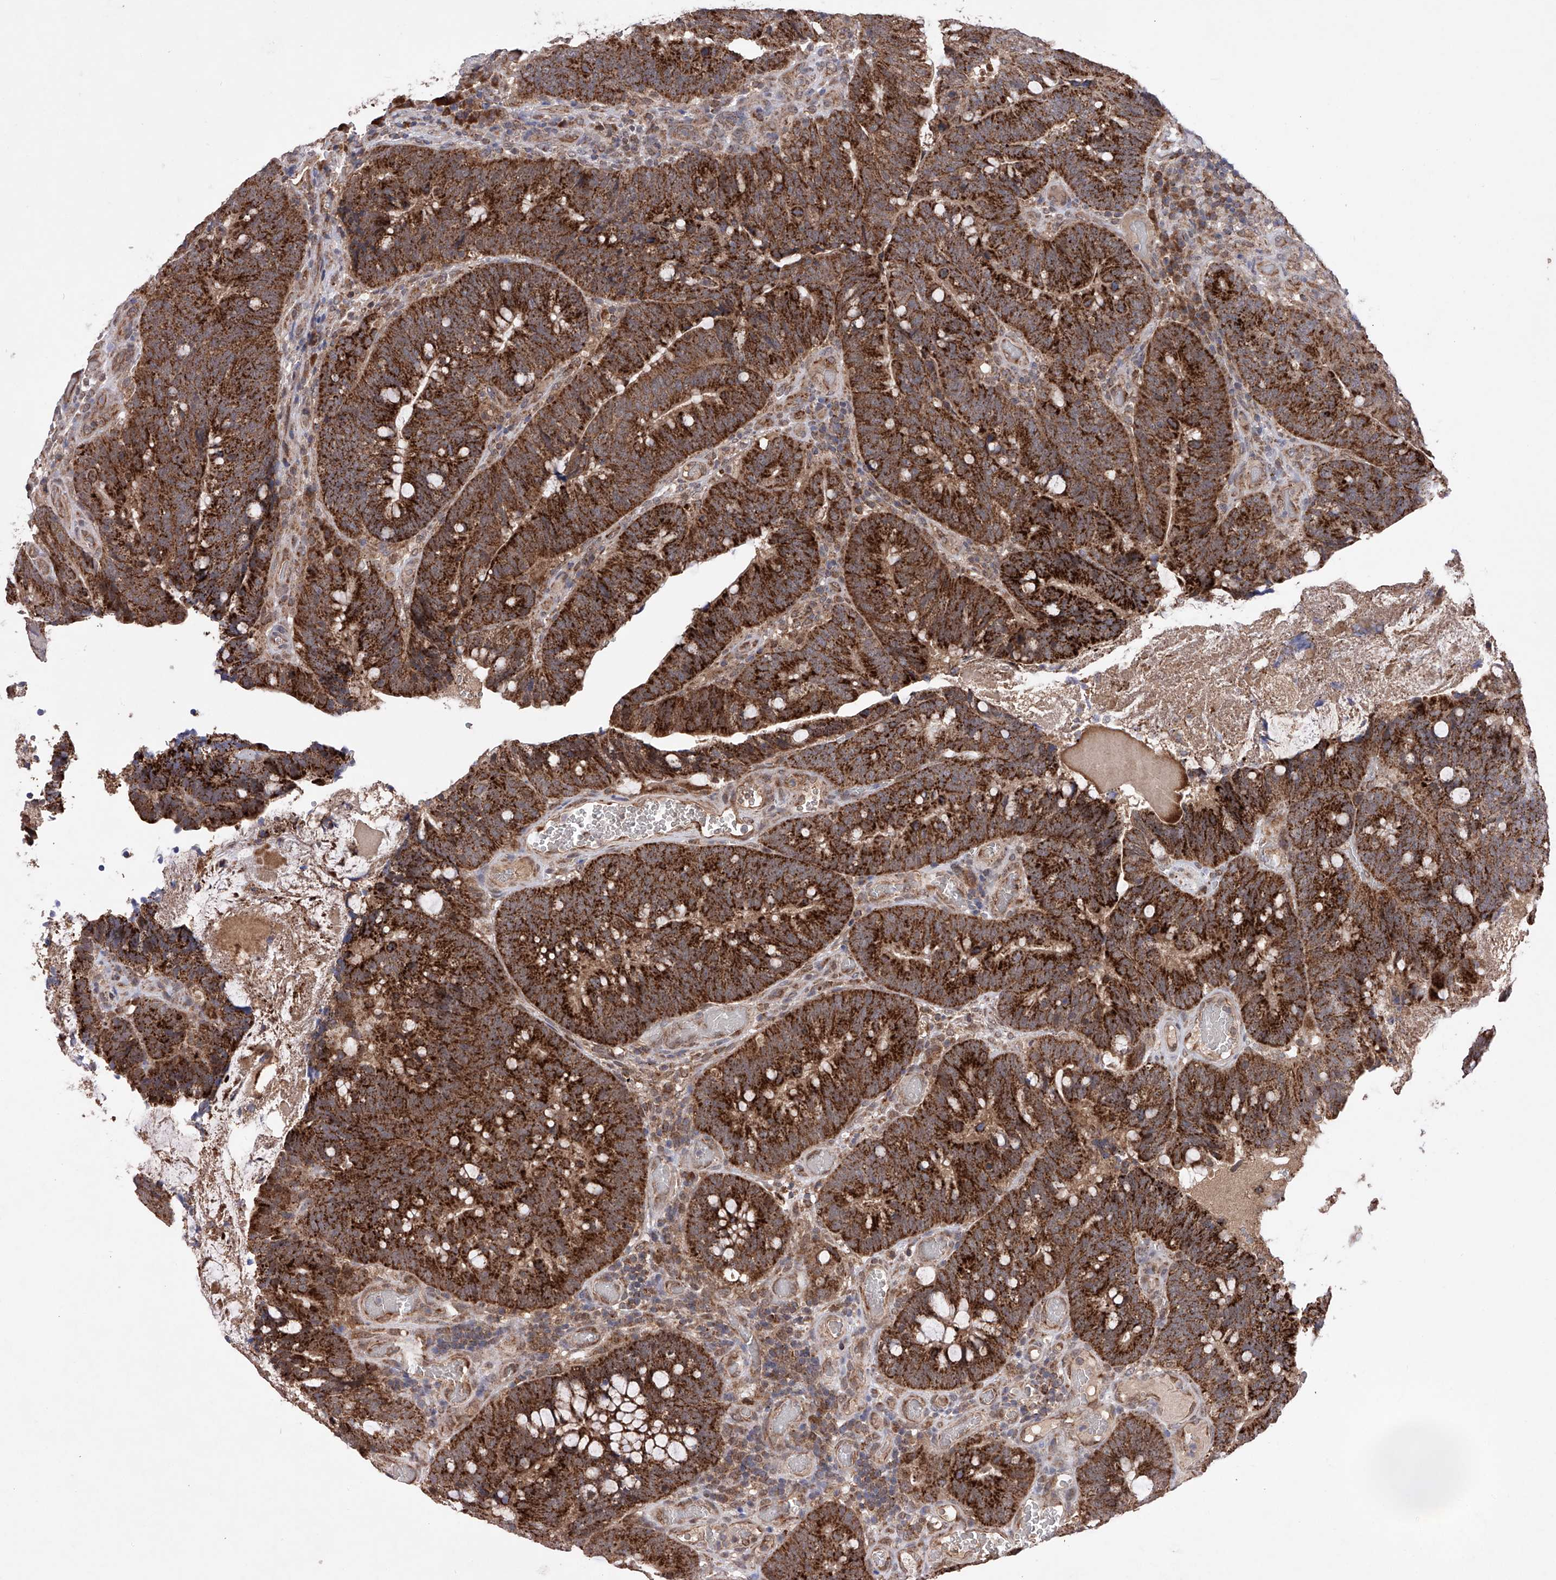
{"staining": {"intensity": "strong", "quantity": ">75%", "location": "cytoplasmic/membranous"}, "tissue": "colorectal cancer", "cell_type": "Tumor cells", "image_type": "cancer", "snomed": [{"axis": "morphology", "description": "Adenocarcinoma, NOS"}, {"axis": "topography", "description": "Colon"}], "caption": "Immunohistochemistry photomicrograph of colorectal cancer stained for a protein (brown), which demonstrates high levels of strong cytoplasmic/membranous positivity in approximately >75% of tumor cells.", "gene": "SDHAF4", "patient": {"sex": "female", "age": 66}}